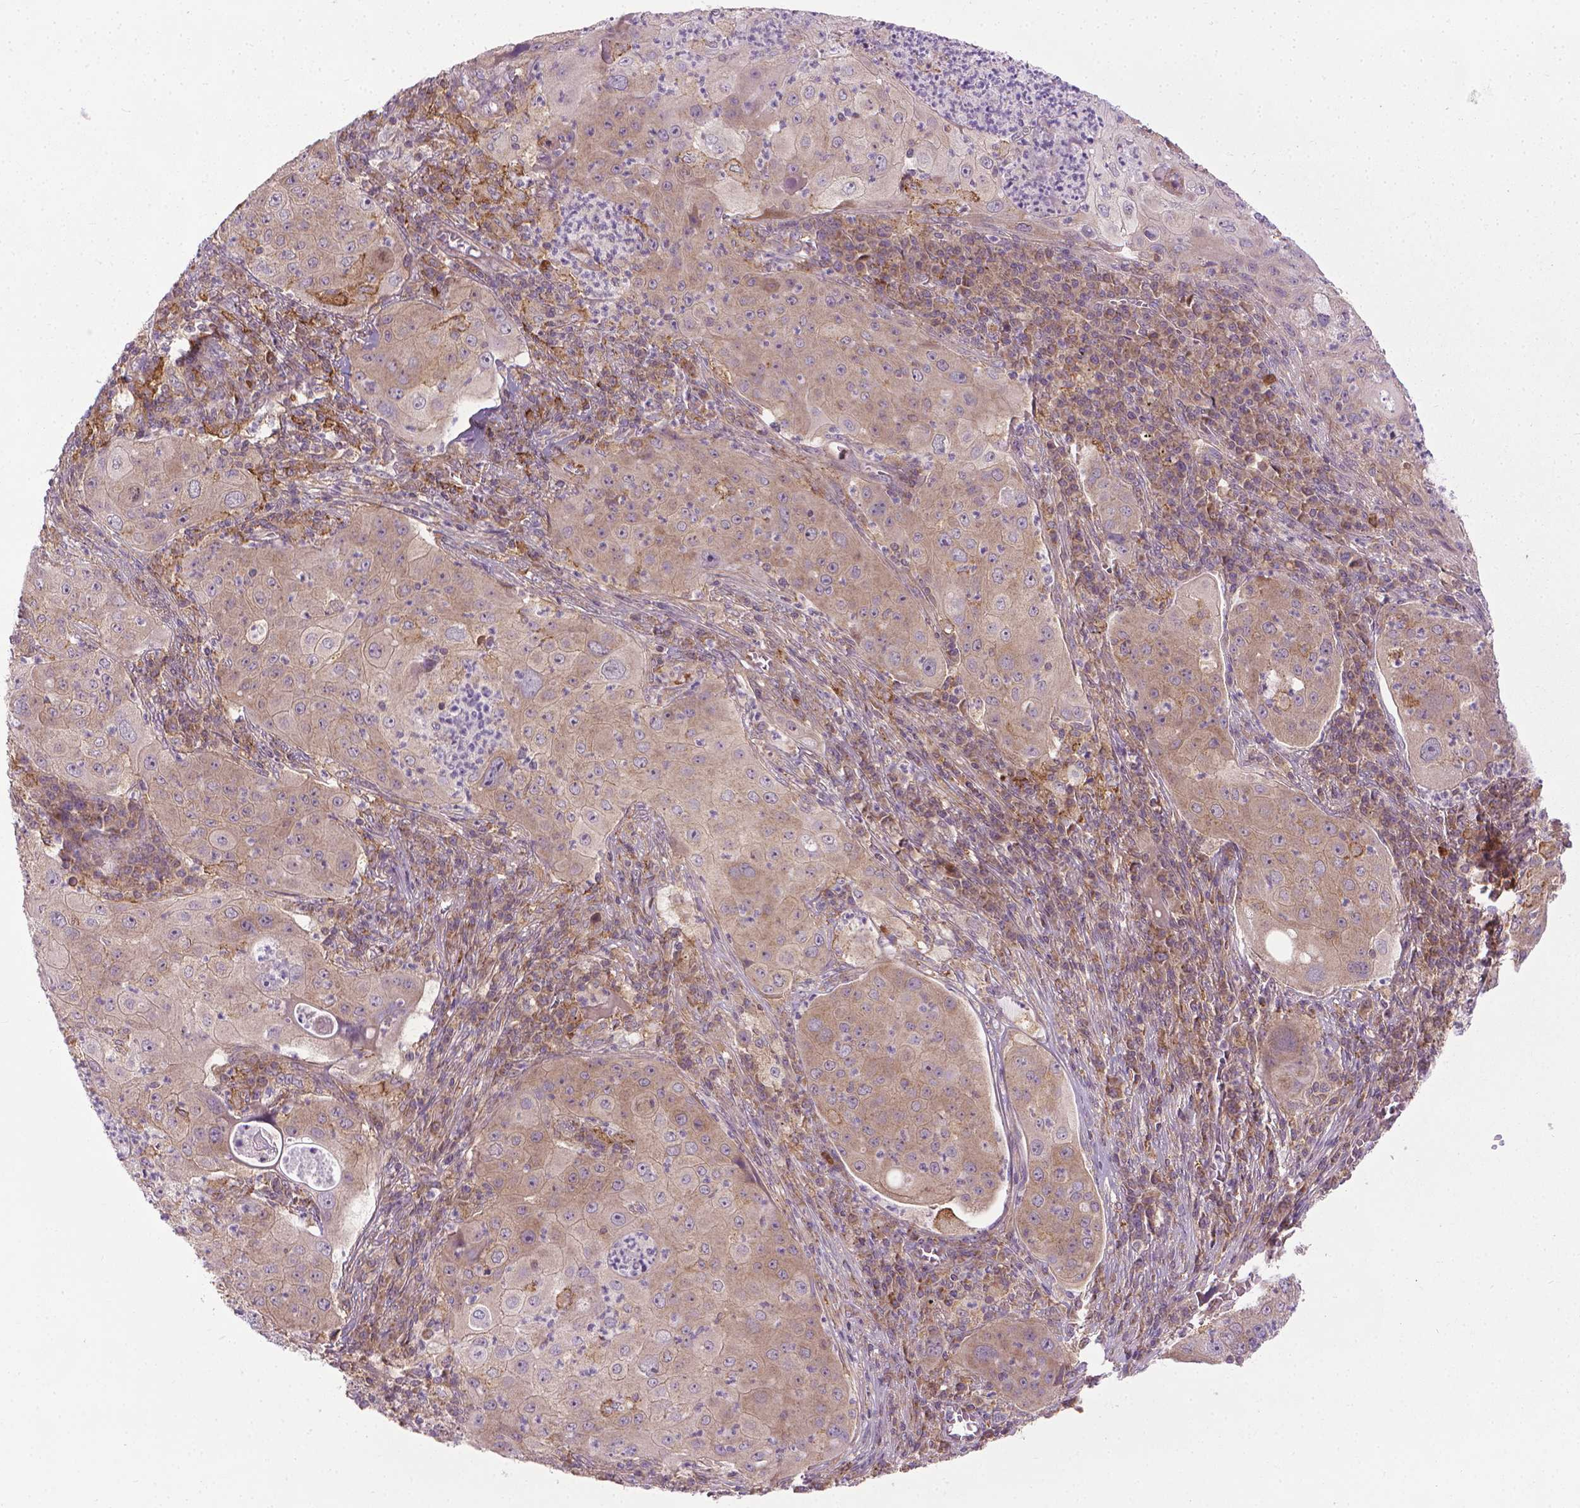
{"staining": {"intensity": "weak", "quantity": ">75%", "location": "cytoplasmic/membranous"}, "tissue": "lung cancer", "cell_type": "Tumor cells", "image_type": "cancer", "snomed": [{"axis": "morphology", "description": "Squamous cell carcinoma, NOS"}, {"axis": "topography", "description": "Lung"}], "caption": "A brown stain highlights weak cytoplasmic/membranous staining of a protein in human lung cancer tumor cells. The staining was performed using DAB to visualize the protein expression in brown, while the nuclei were stained in blue with hematoxylin (Magnification: 20x).", "gene": "PRAG1", "patient": {"sex": "female", "age": 59}}